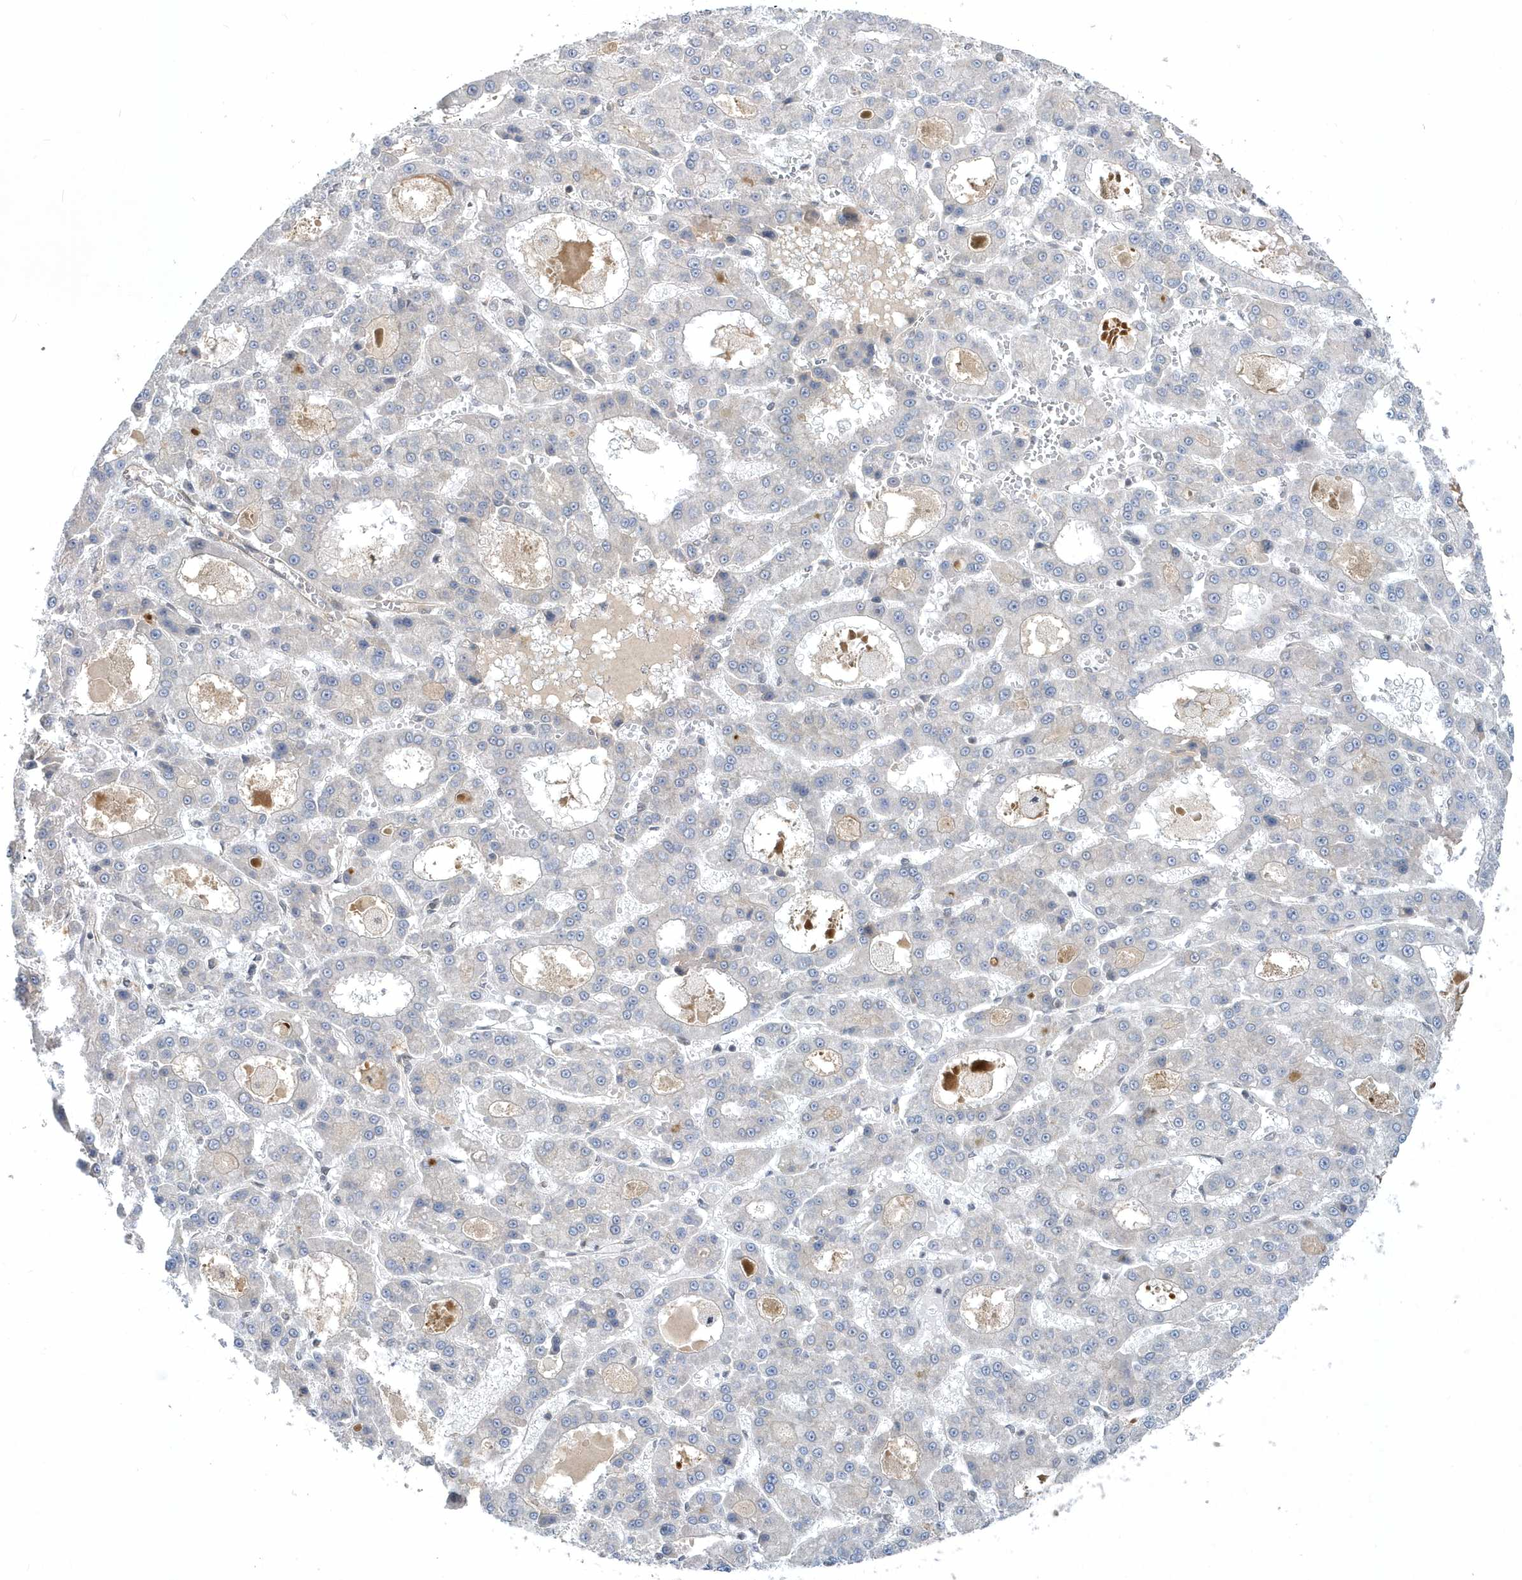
{"staining": {"intensity": "negative", "quantity": "none", "location": "none"}, "tissue": "liver cancer", "cell_type": "Tumor cells", "image_type": "cancer", "snomed": [{"axis": "morphology", "description": "Carcinoma, Hepatocellular, NOS"}, {"axis": "topography", "description": "Liver"}], "caption": "This is an immunohistochemistry micrograph of human hepatocellular carcinoma (liver). There is no staining in tumor cells.", "gene": "MXI1", "patient": {"sex": "male", "age": 70}}